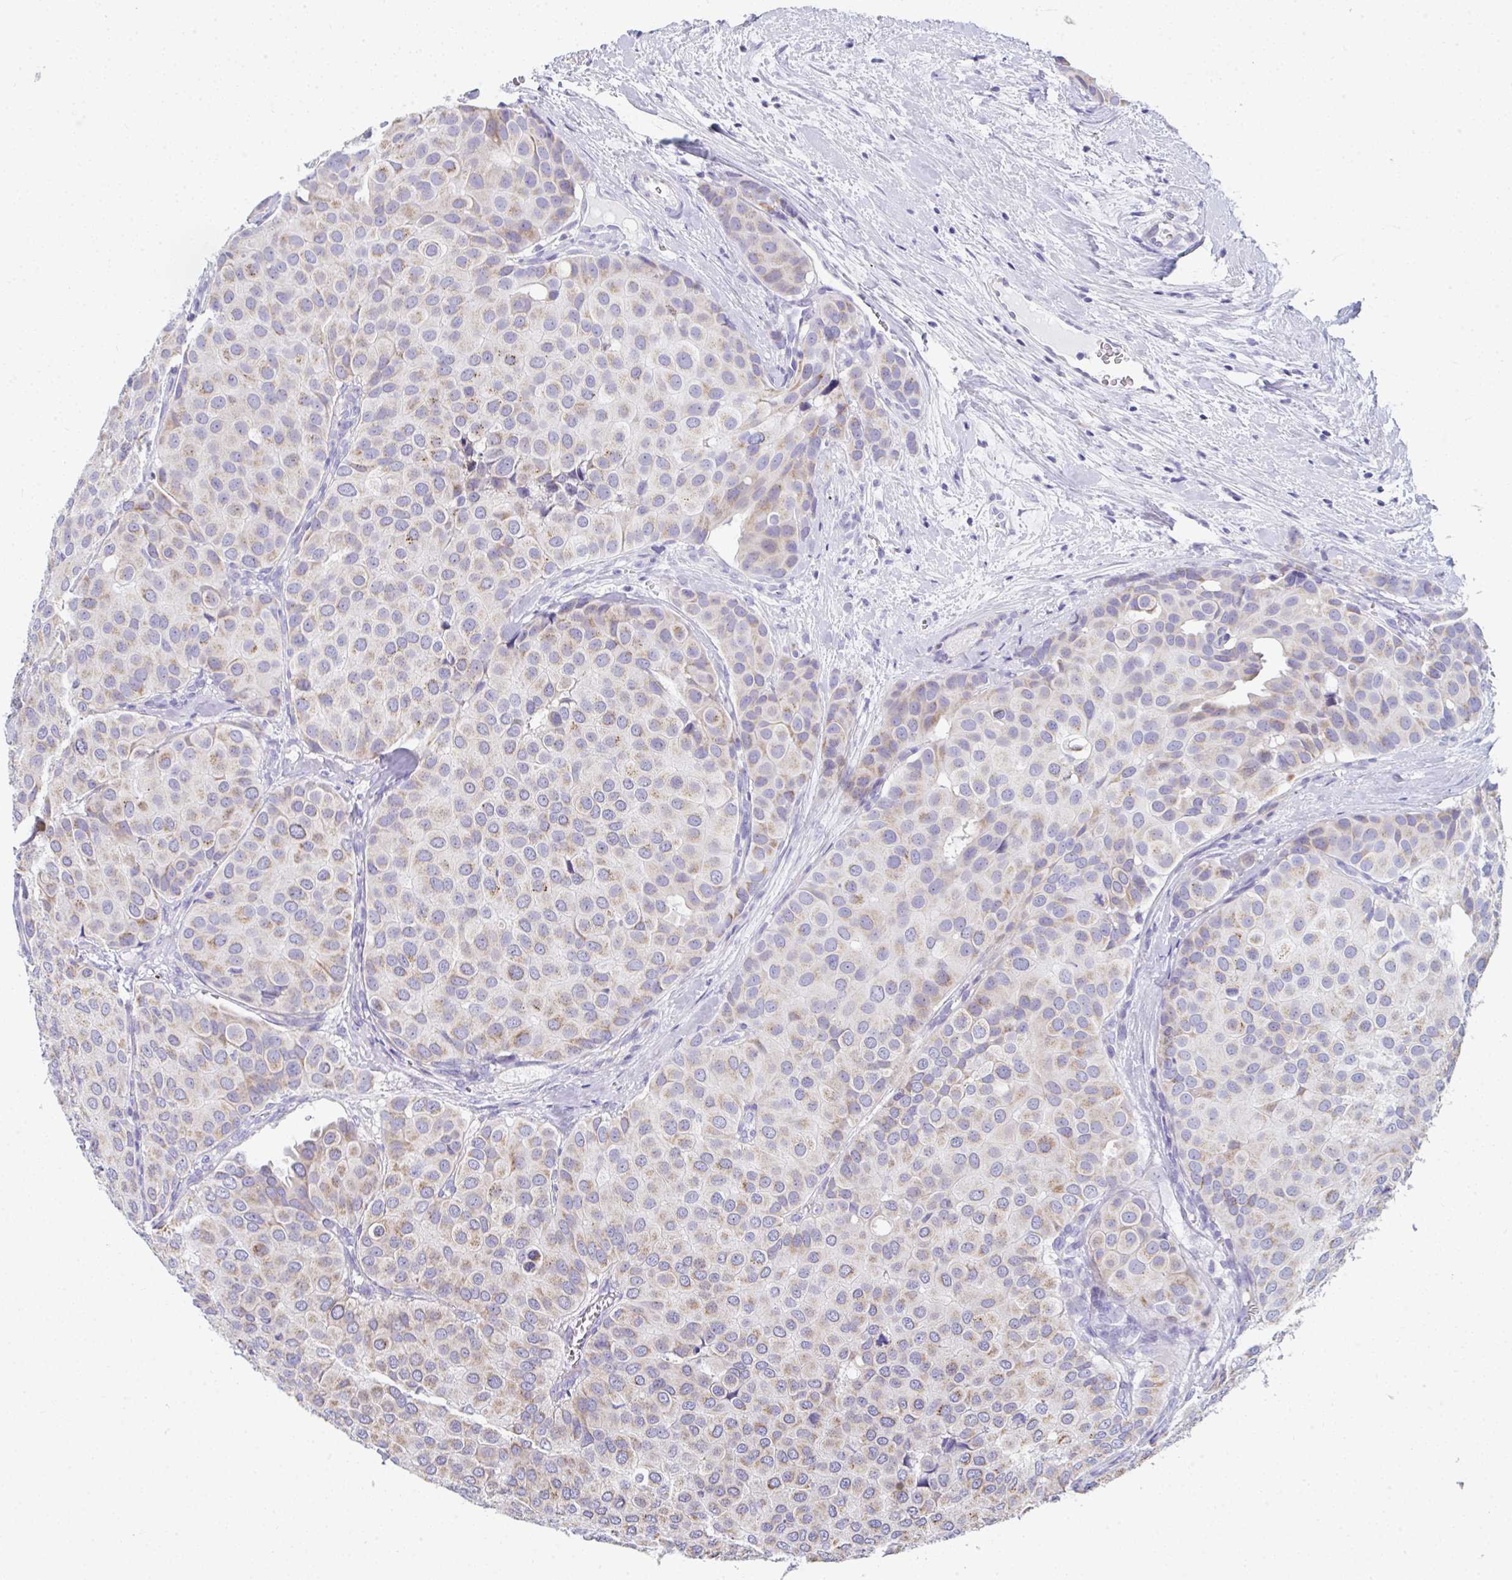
{"staining": {"intensity": "weak", "quantity": "25%-75%", "location": "cytoplasmic/membranous"}, "tissue": "breast cancer", "cell_type": "Tumor cells", "image_type": "cancer", "snomed": [{"axis": "morphology", "description": "Duct carcinoma"}, {"axis": "topography", "description": "Breast"}], "caption": "Protein expression analysis of human breast infiltrating ductal carcinoma reveals weak cytoplasmic/membranous staining in about 25%-75% of tumor cells.", "gene": "MGAM2", "patient": {"sex": "female", "age": 70}}